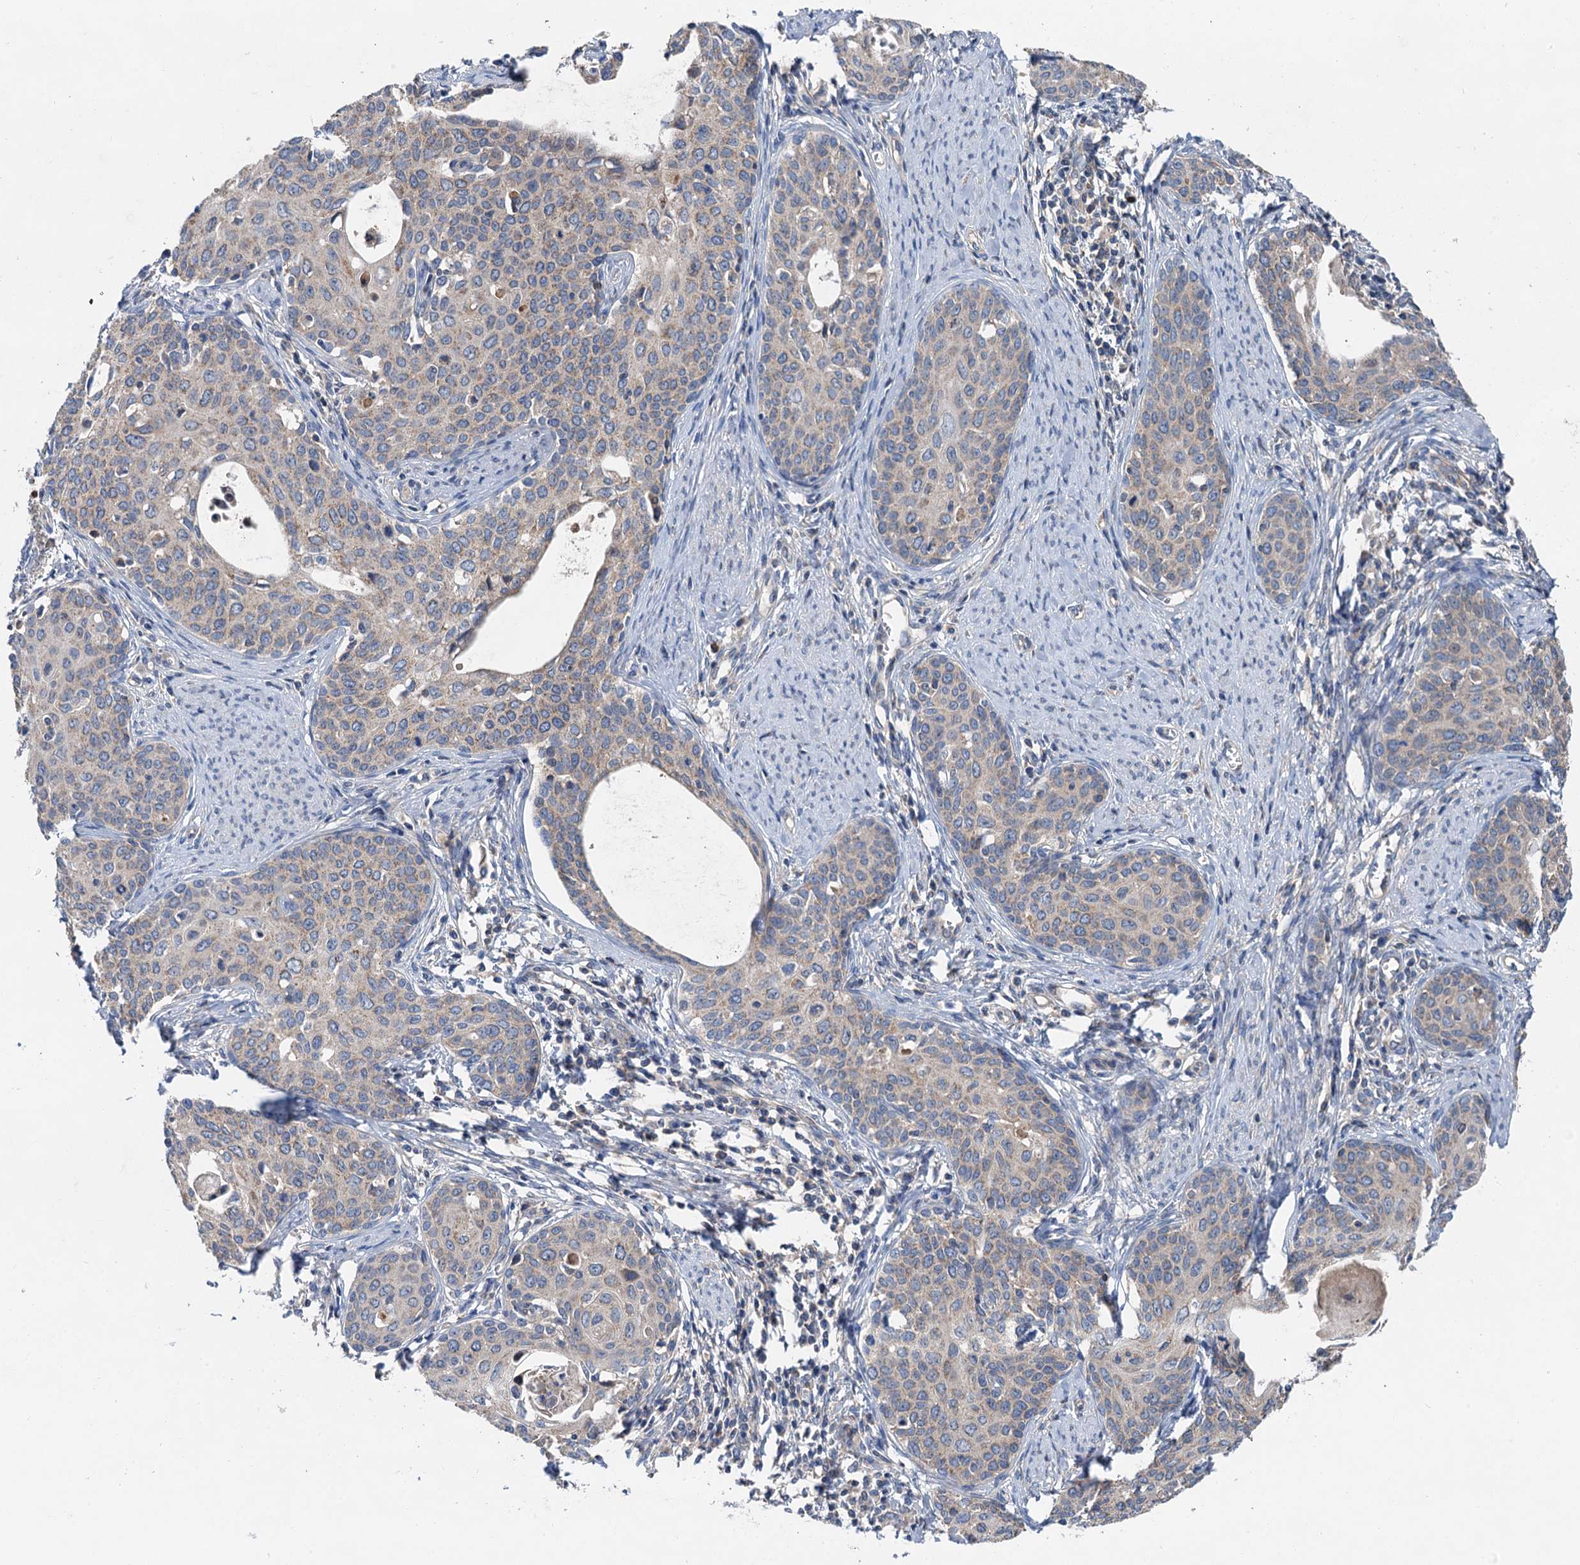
{"staining": {"intensity": "weak", "quantity": "25%-75%", "location": "cytoplasmic/membranous"}, "tissue": "cervical cancer", "cell_type": "Tumor cells", "image_type": "cancer", "snomed": [{"axis": "morphology", "description": "Squamous cell carcinoma, NOS"}, {"axis": "topography", "description": "Cervix"}], "caption": "This image exhibits IHC staining of human cervical cancer, with low weak cytoplasmic/membranous expression in about 25%-75% of tumor cells.", "gene": "ANKRD26", "patient": {"sex": "female", "age": 52}}